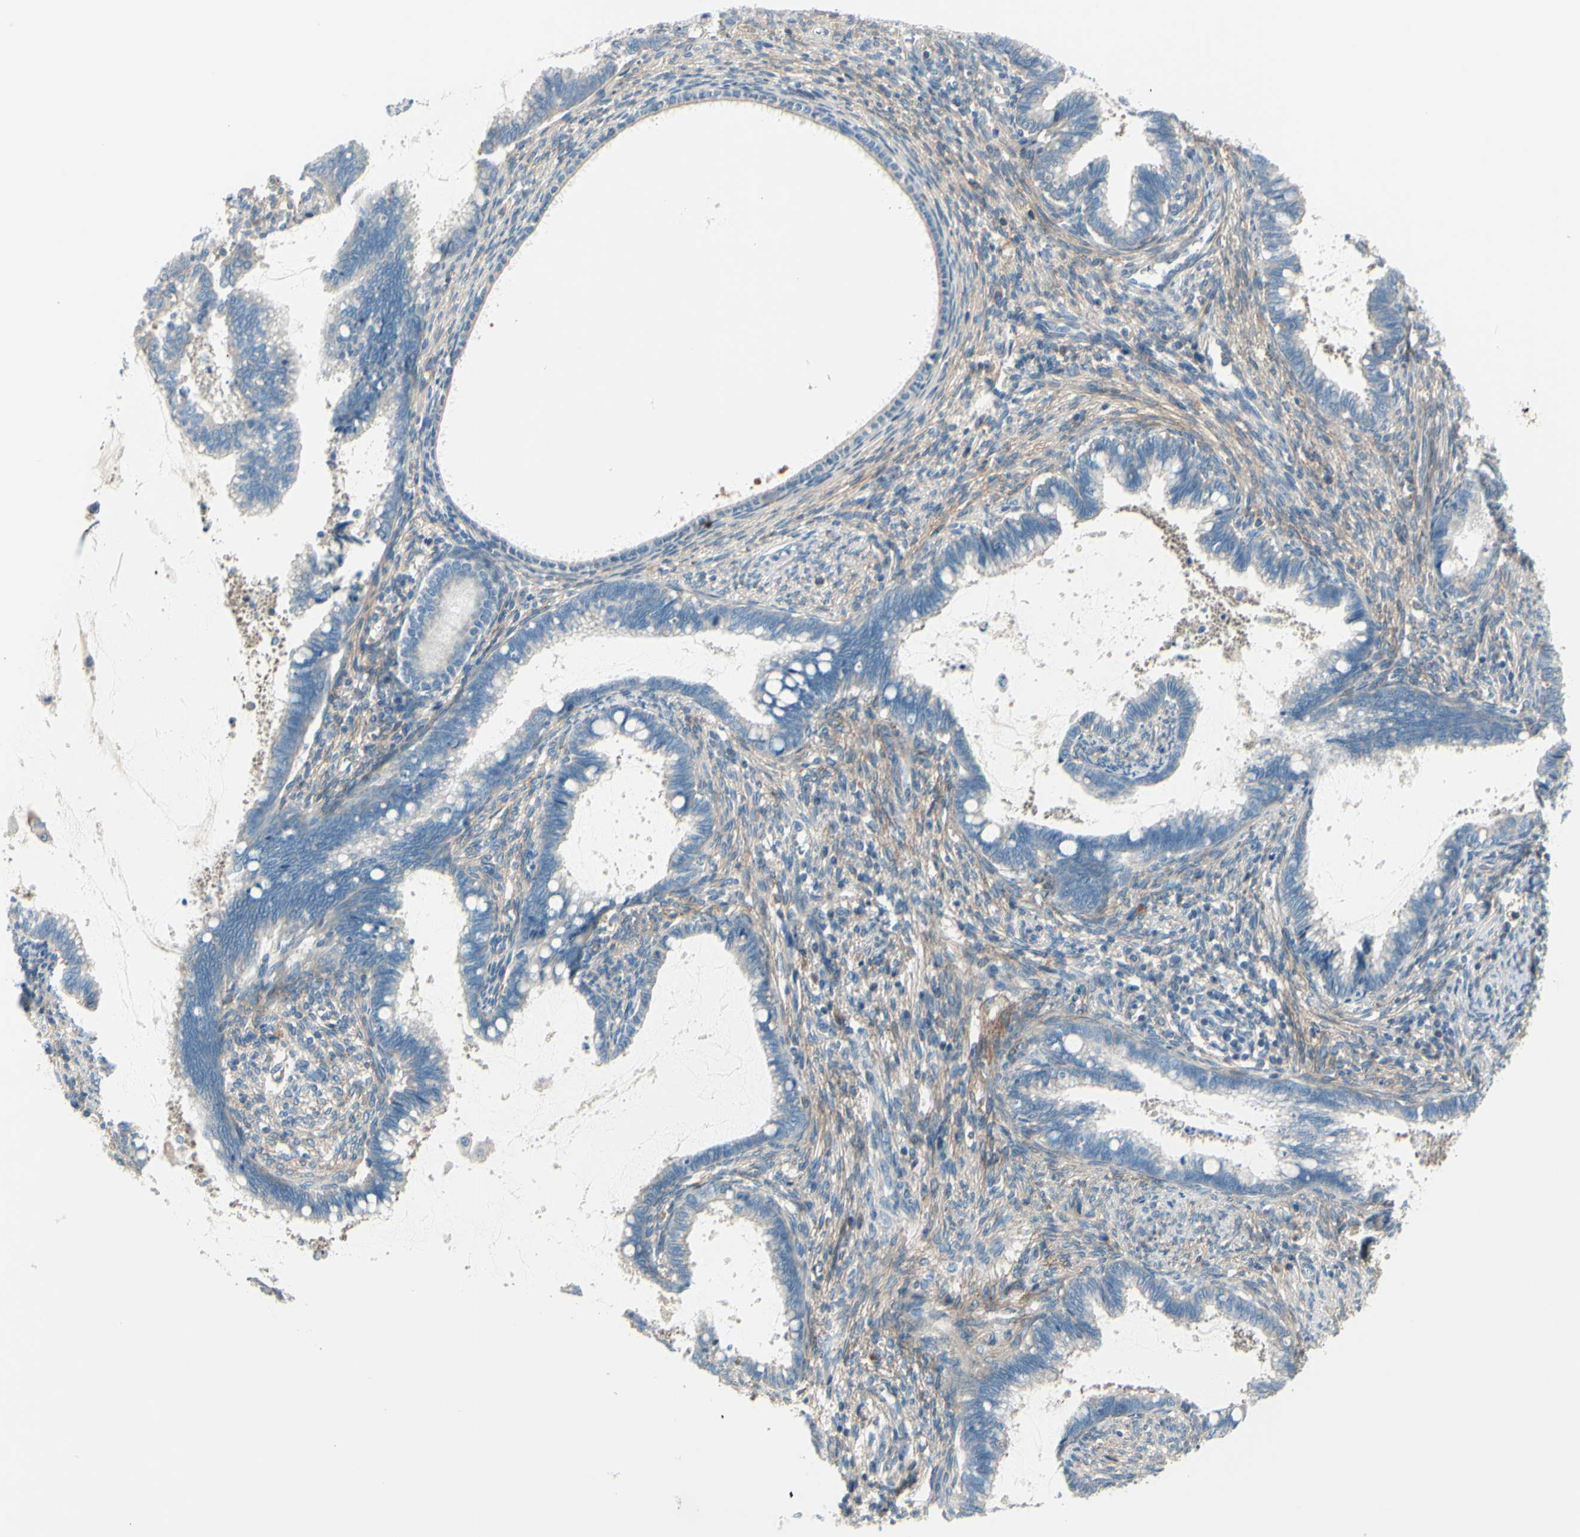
{"staining": {"intensity": "negative", "quantity": "none", "location": "none"}, "tissue": "cervical cancer", "cell_type": "Tumor cells", "image_type": "cancer", "snomed": [{"axis": "morphology", "description": "Adenocarcinoma, NOS"}, {"axis": "topography", "description": "Cervix"}], "caption": "IHC histopathology image of cervical cancer stained for a protein (brown), which displays no positivity in tumor cells.", "gene": "PCDHGA2", "patient": {"sex": "female", "age": 44}}